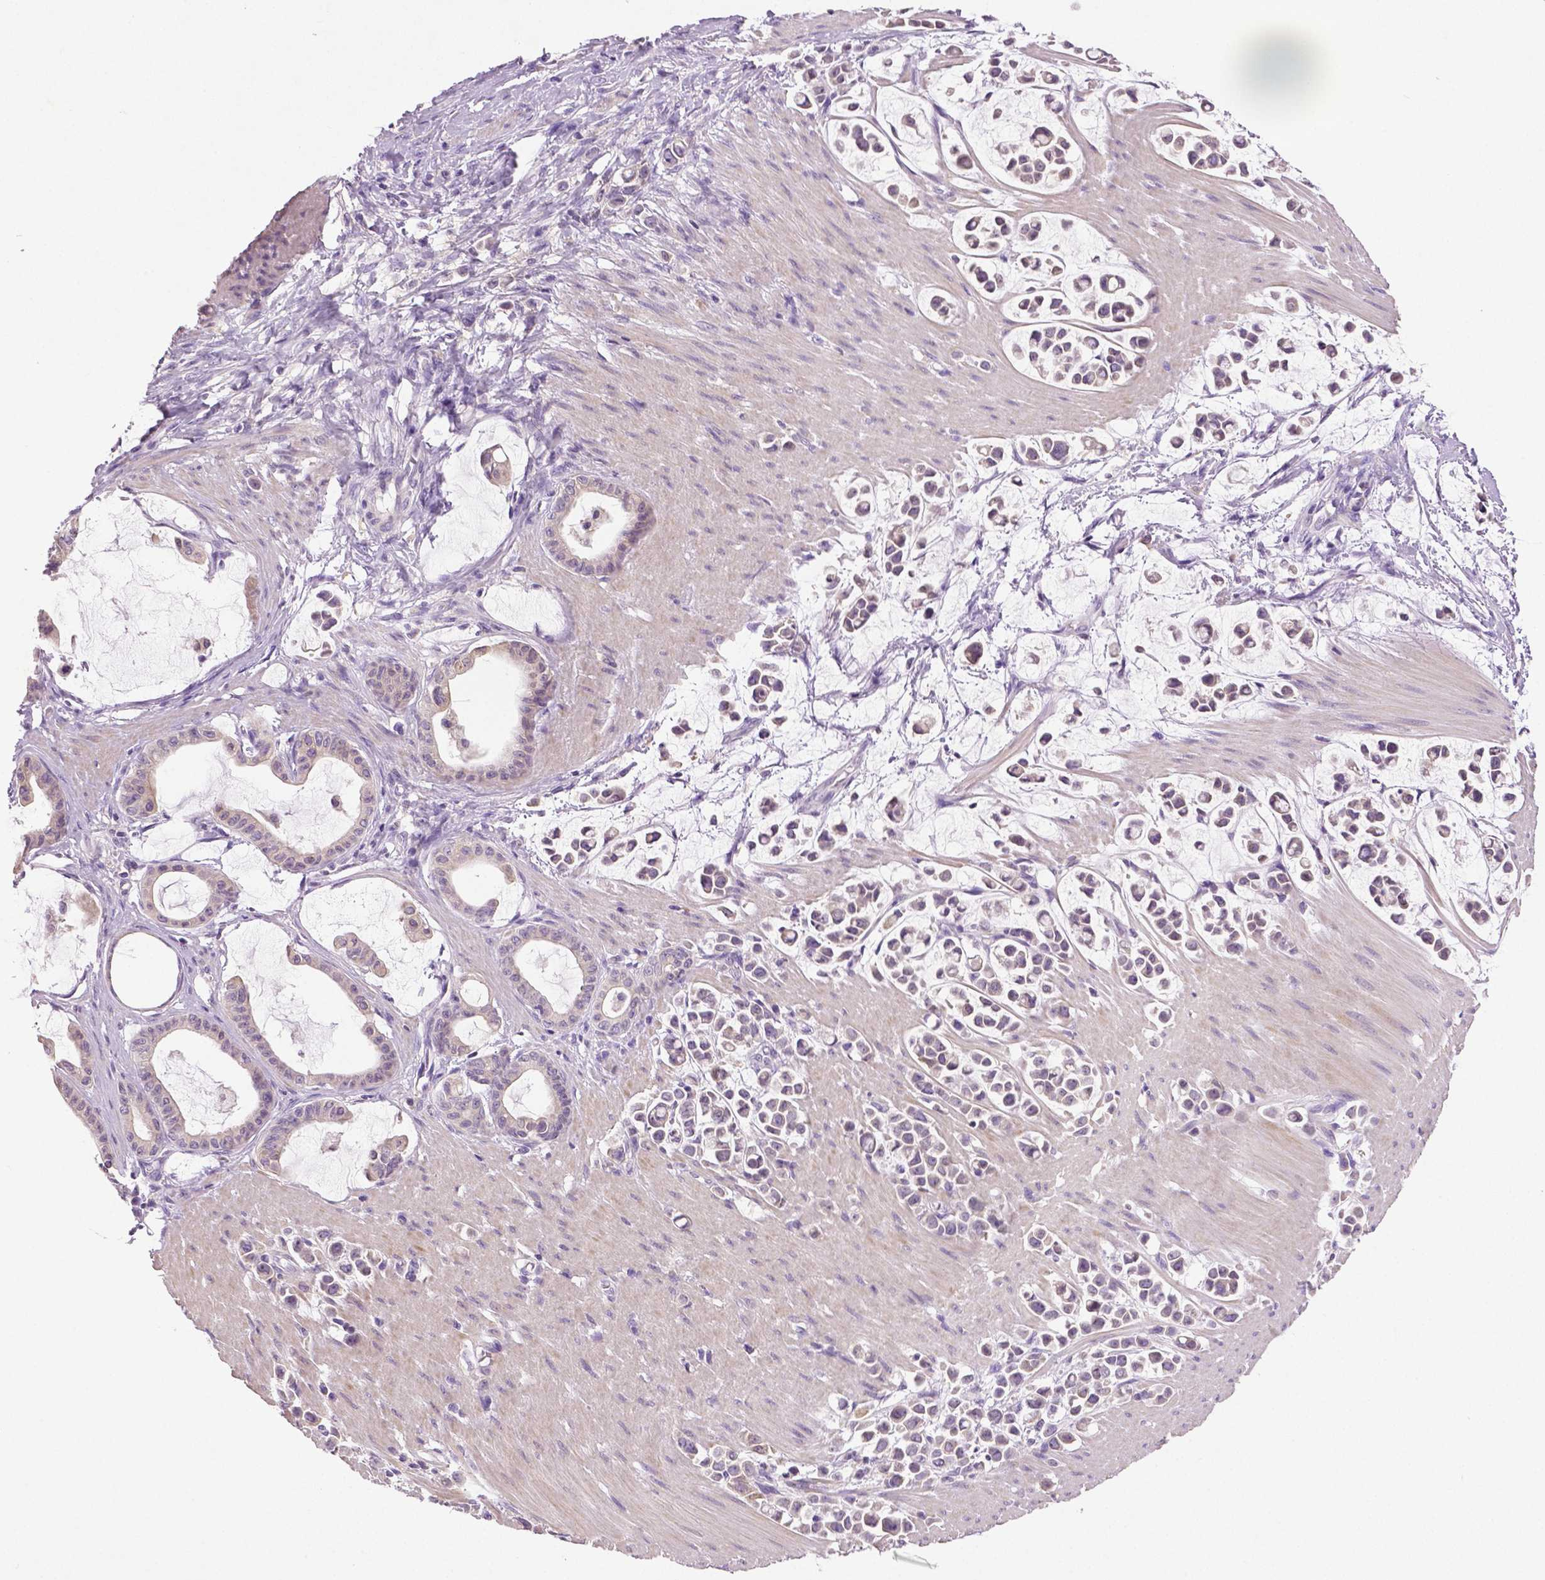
{"staining": {"intensity": "weak", "quantity": "<25%", "location": "cytoplasmic/membranous"}, "tissue": "stomach cancer", "cell_type": "Tumor cells", "image_type": "cancer", "snomed": [{"axis": "morphology", "description": "Adenocarcinoma, NOS"}, {"axis": "topography", "description": "Stomach"}], "caption": "The immunohistochemistry (IHC) image has no significant expression in tumor cells of stomach cancer (adenocarcinoma) tissue.", "gene": "DNAH12", "patient": {"sex": "male", "age": 82}}